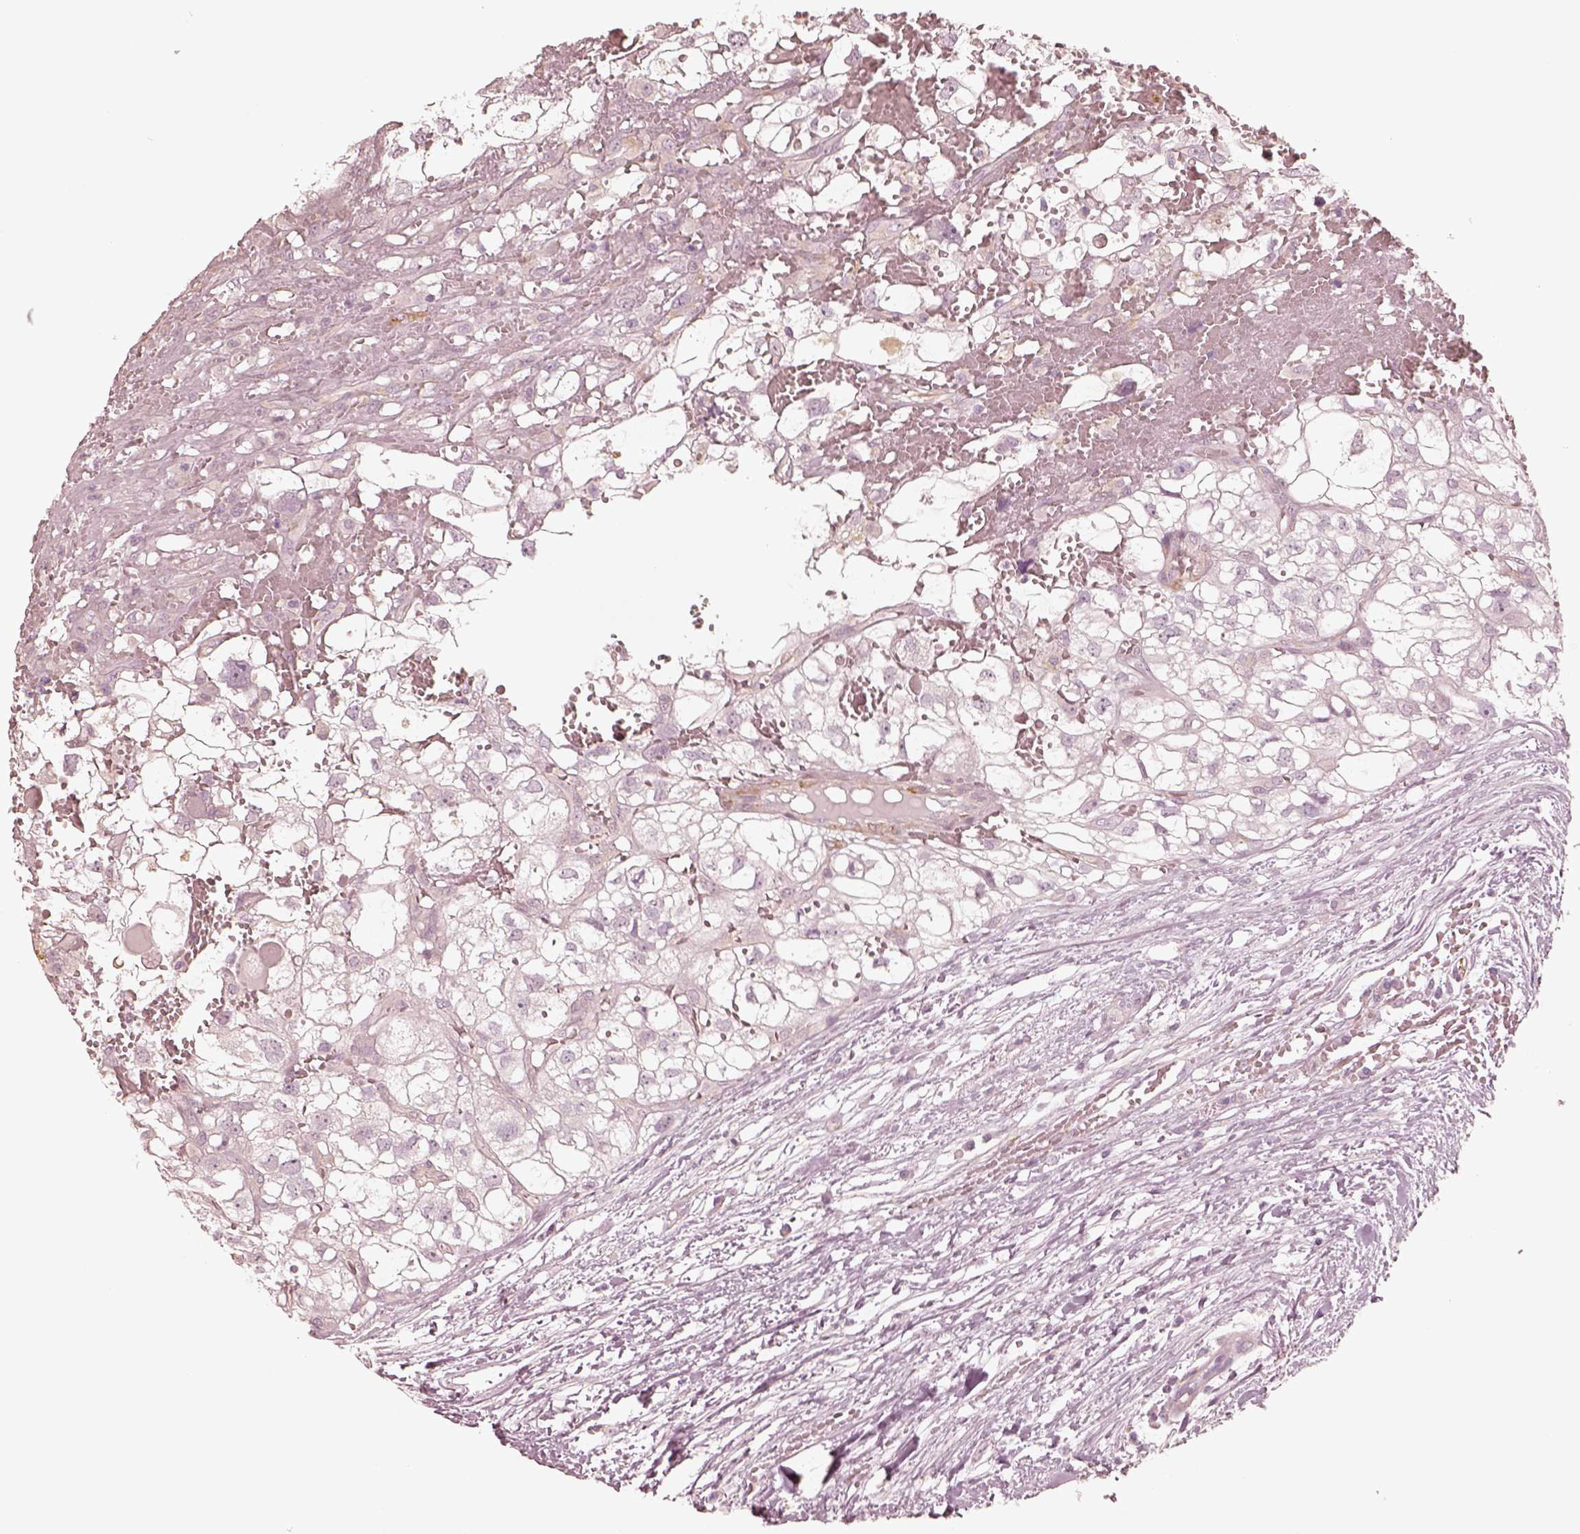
{"staining": {"intensity": "negative", "quantity": "none", "location": "none"}, "tissue": "renal cancer", "cell_type": "Tumor cells", "image_type": "cancer", "snomed": [{"axis": "morphology", "description": "Adenocarcinoma, NOS"}, {"axis": "topography", "description": "Kidney"}], "caption": "This is an IHC histopathology image of renal adenocarcinoma. There is no positivity in tumor cells.", "gene": "DNAAF9", "patient": {"sex": "male", "age": 56}}